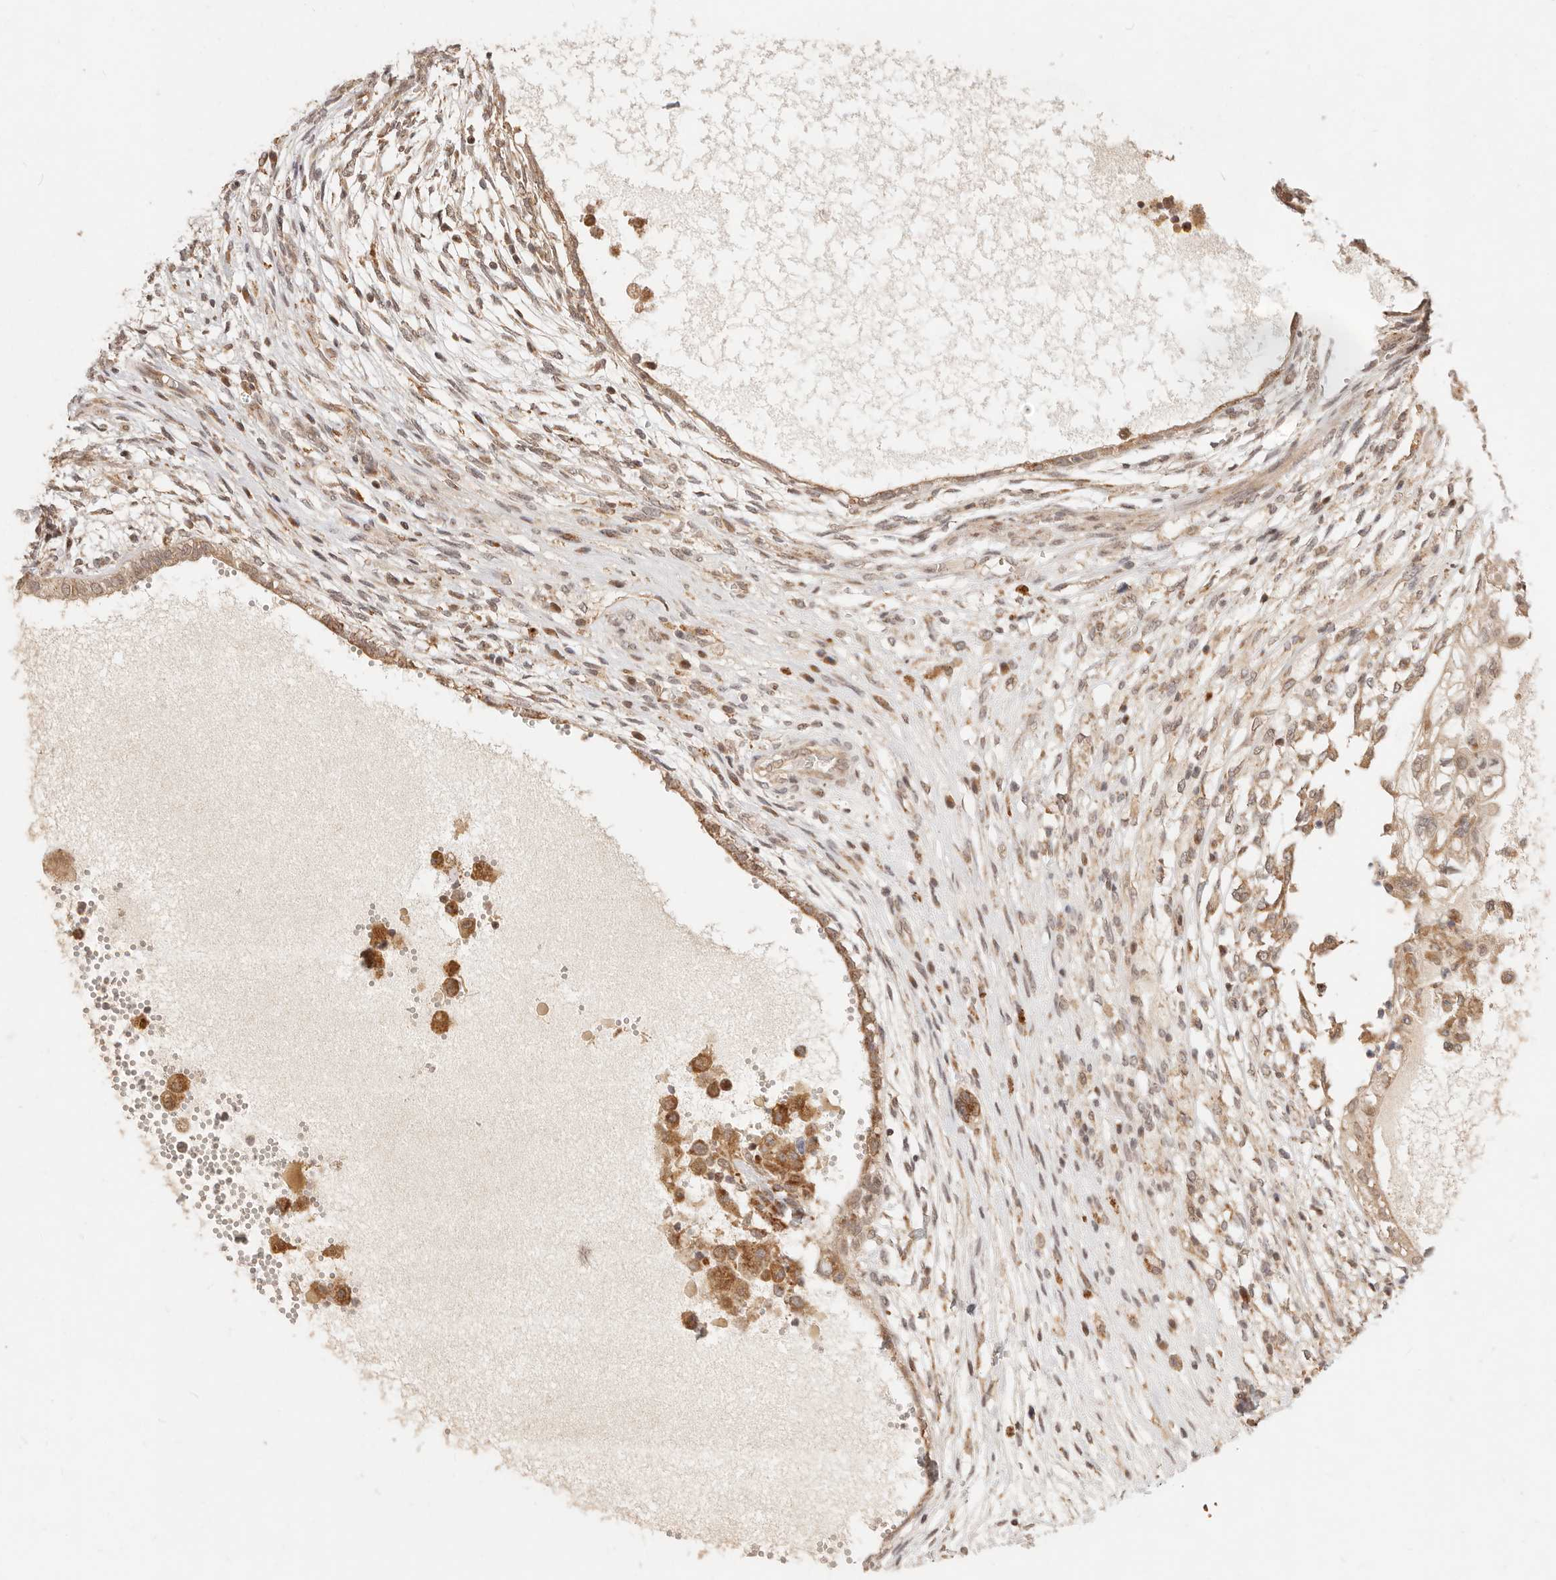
{"staining": {"intensity": "moderate", "quantity": ">75%", "location": "cytoplasmic/membranous,nuclear"}, "tissue": "testis cancer", "cell_type": "Tumor cells", "image_type": "cancer", "snomed": [{"axis": "morphology", "description": "Carcinoma, Embryonal, NOS"}, {"axis": "topography", "description": "Testis"}], "caption": "High-power microscopy captured an immunohistochemistry (IHC) histopathology image of testis embryonal carcinoma, revealing moderate cytoplasmic/membranous and nuclear expression in approximately >75% of tumor cells.", "gene": "TIMM17A", "patient": {"sex": "male", "age": 26}}